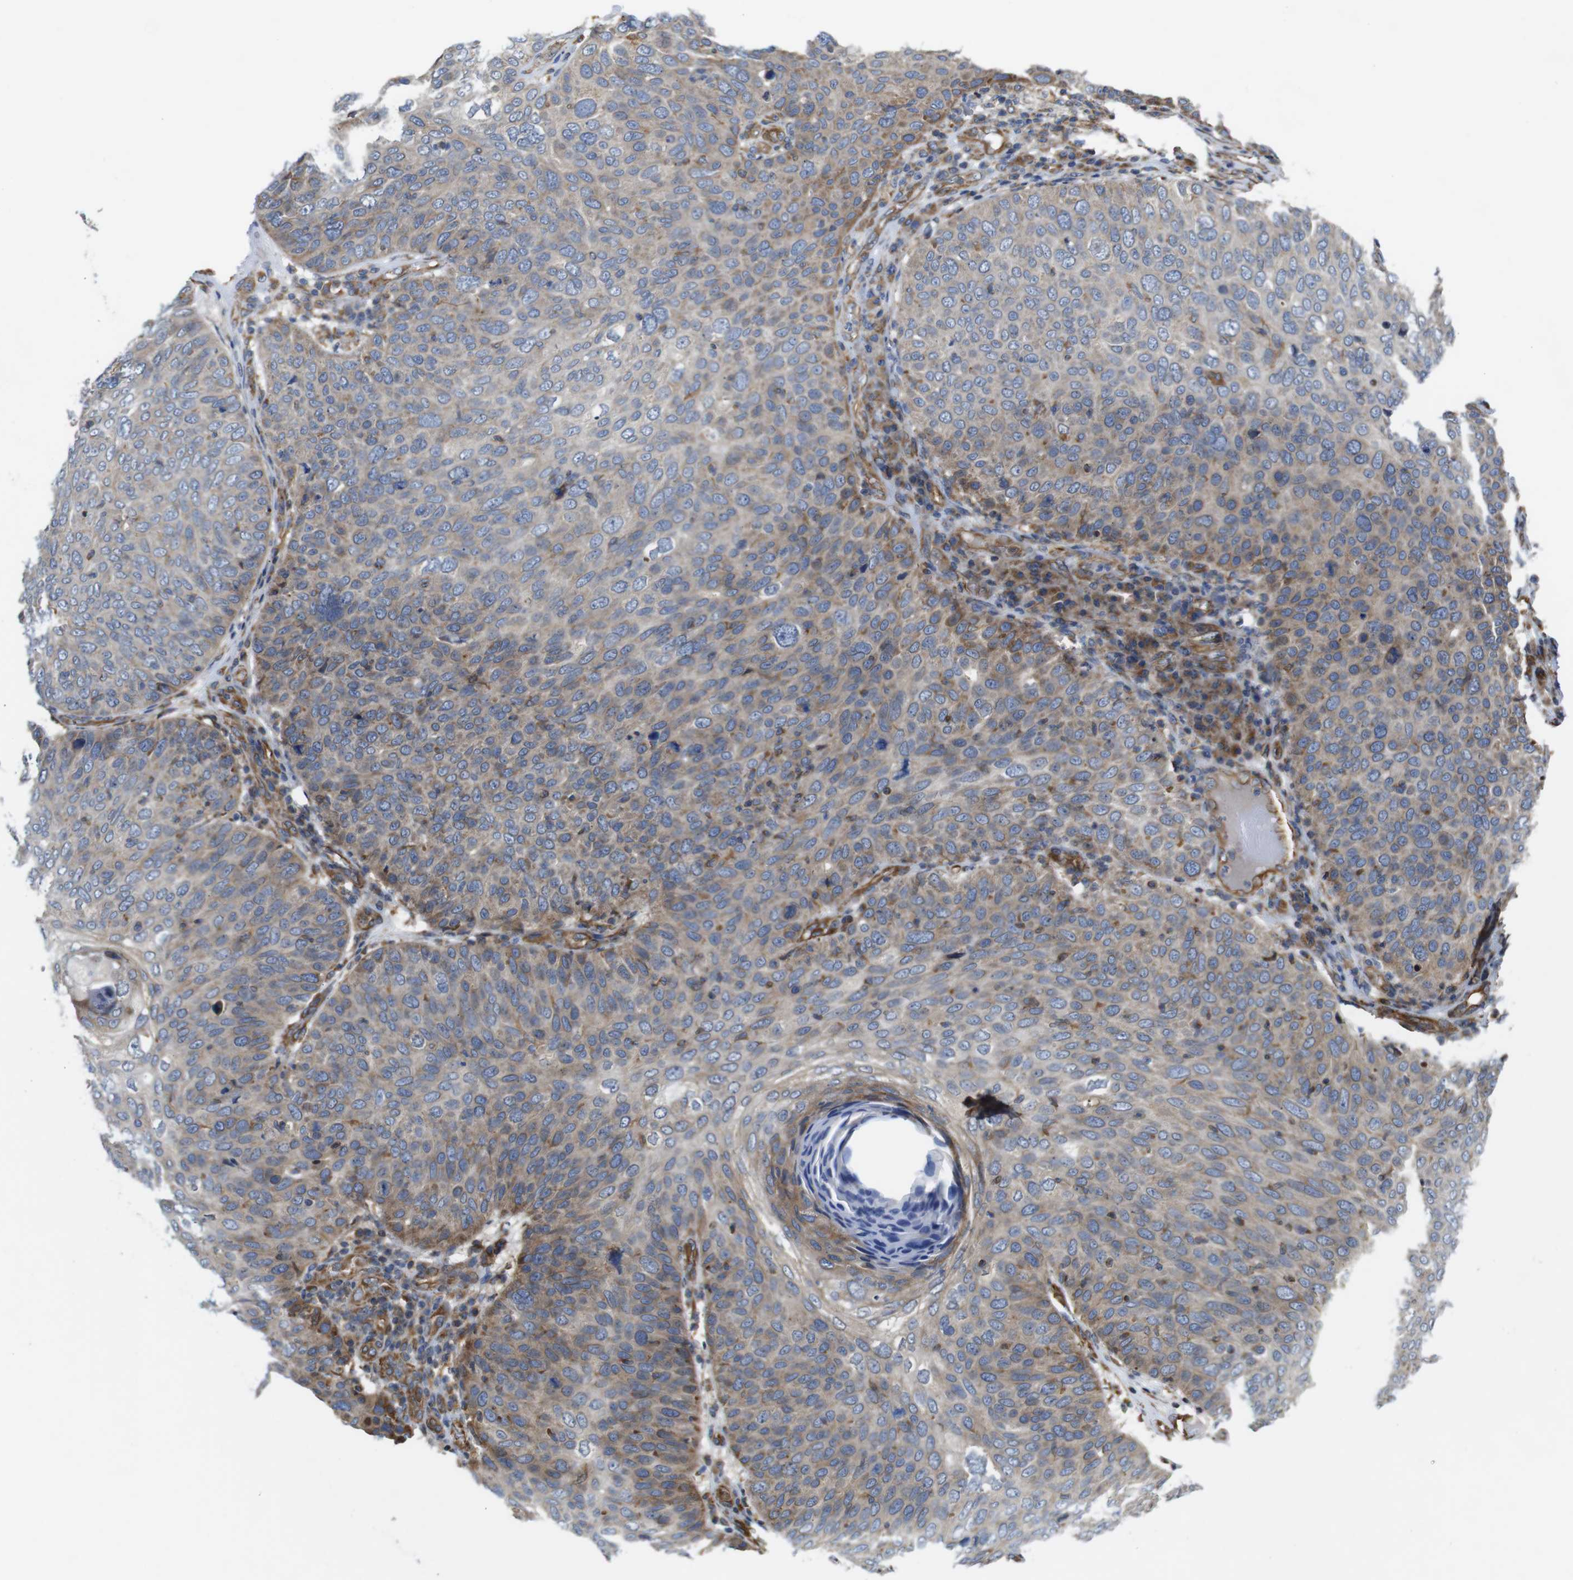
{"staining": {"intensity": "weak", "quantity": ">75%", "location": "cytoplasmic/membranous"}, "tissue": "skin cancer", "cell_type": "Tumor cells", "image_type": "cancer", "snomed": [{"axis": "morphology", "description": "Squamous cell carcinoma, NOS"}, {"axis": "topography", "description": "Skin"}], "caption": "Human skin cancer (squamous cell carcinoma) stained for a protein (brown) reveals weak cytoplasmic/membranous positive staining in approximately >75% of tumor cells.", "gene": "POMK", "patient": {"sex": "male", "age": 87}}